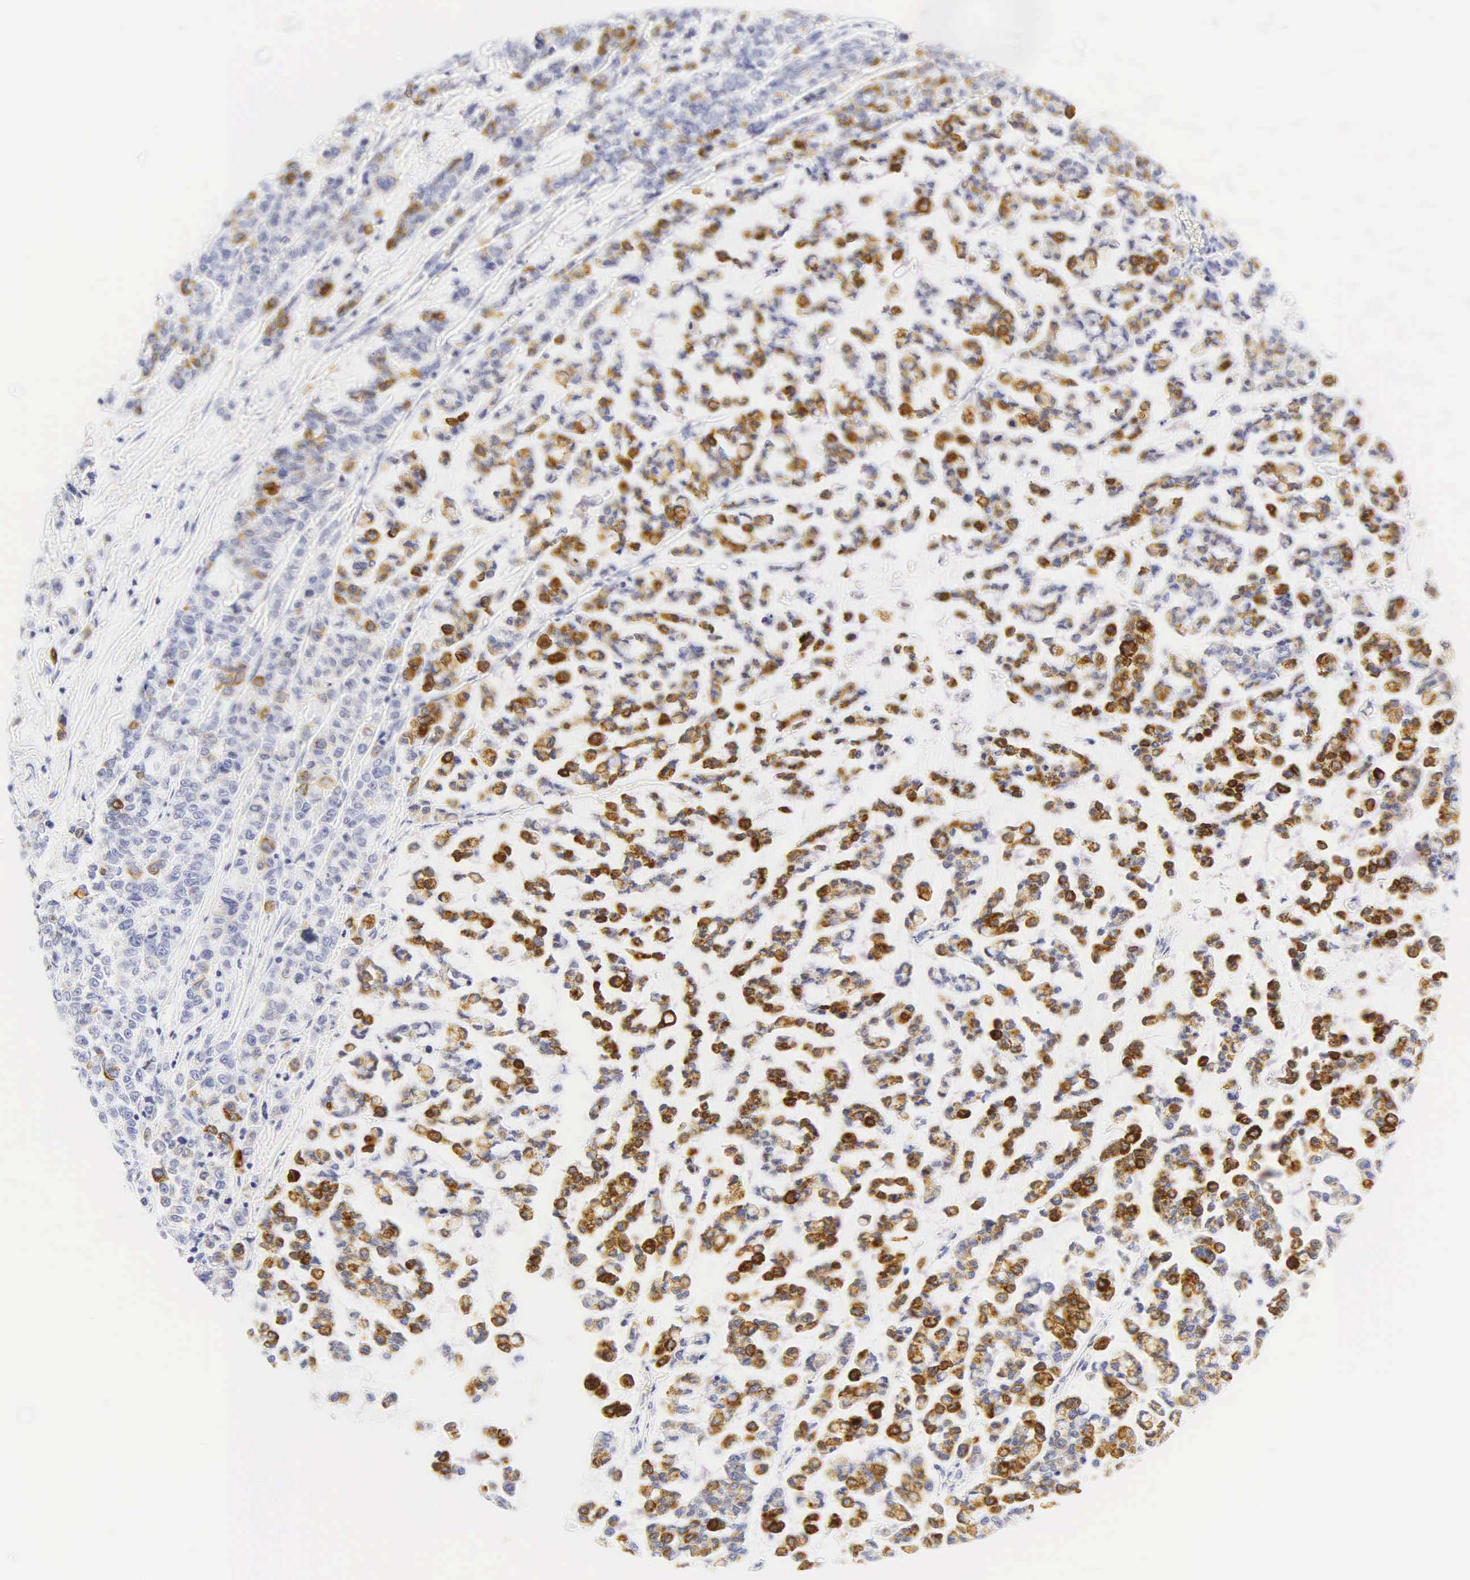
{"staining": {"intensity": "moderate", "quantity": "25%-75%", "location": "cytoplasmic/membranous"}, "tissue": "liver cancer", "cell_type": "Tumor cells", "image_type": "cancer", "snomed": [{"axis": "morphology", "description": "Carcinoma, metastatic, NOS"}, {"axis": "topography", "description": "Liver"}], "caption": "Immunohistochemistry staining of liver cancer (metastatic carcinoma), which shows medium levels of moderate cytoplasmic/membranous expression in about 25%-75% of tumor cells indicating moderate cytoplasmic/membranous protein positivity. The staining was performed using DAB (3,3'-diaminobenzidine) (brown) for protein detection and nuclei were counterstained in hematoxylin (blue).", "gene": "KRT20", "patient": {"sex": "female", "age": 58}}